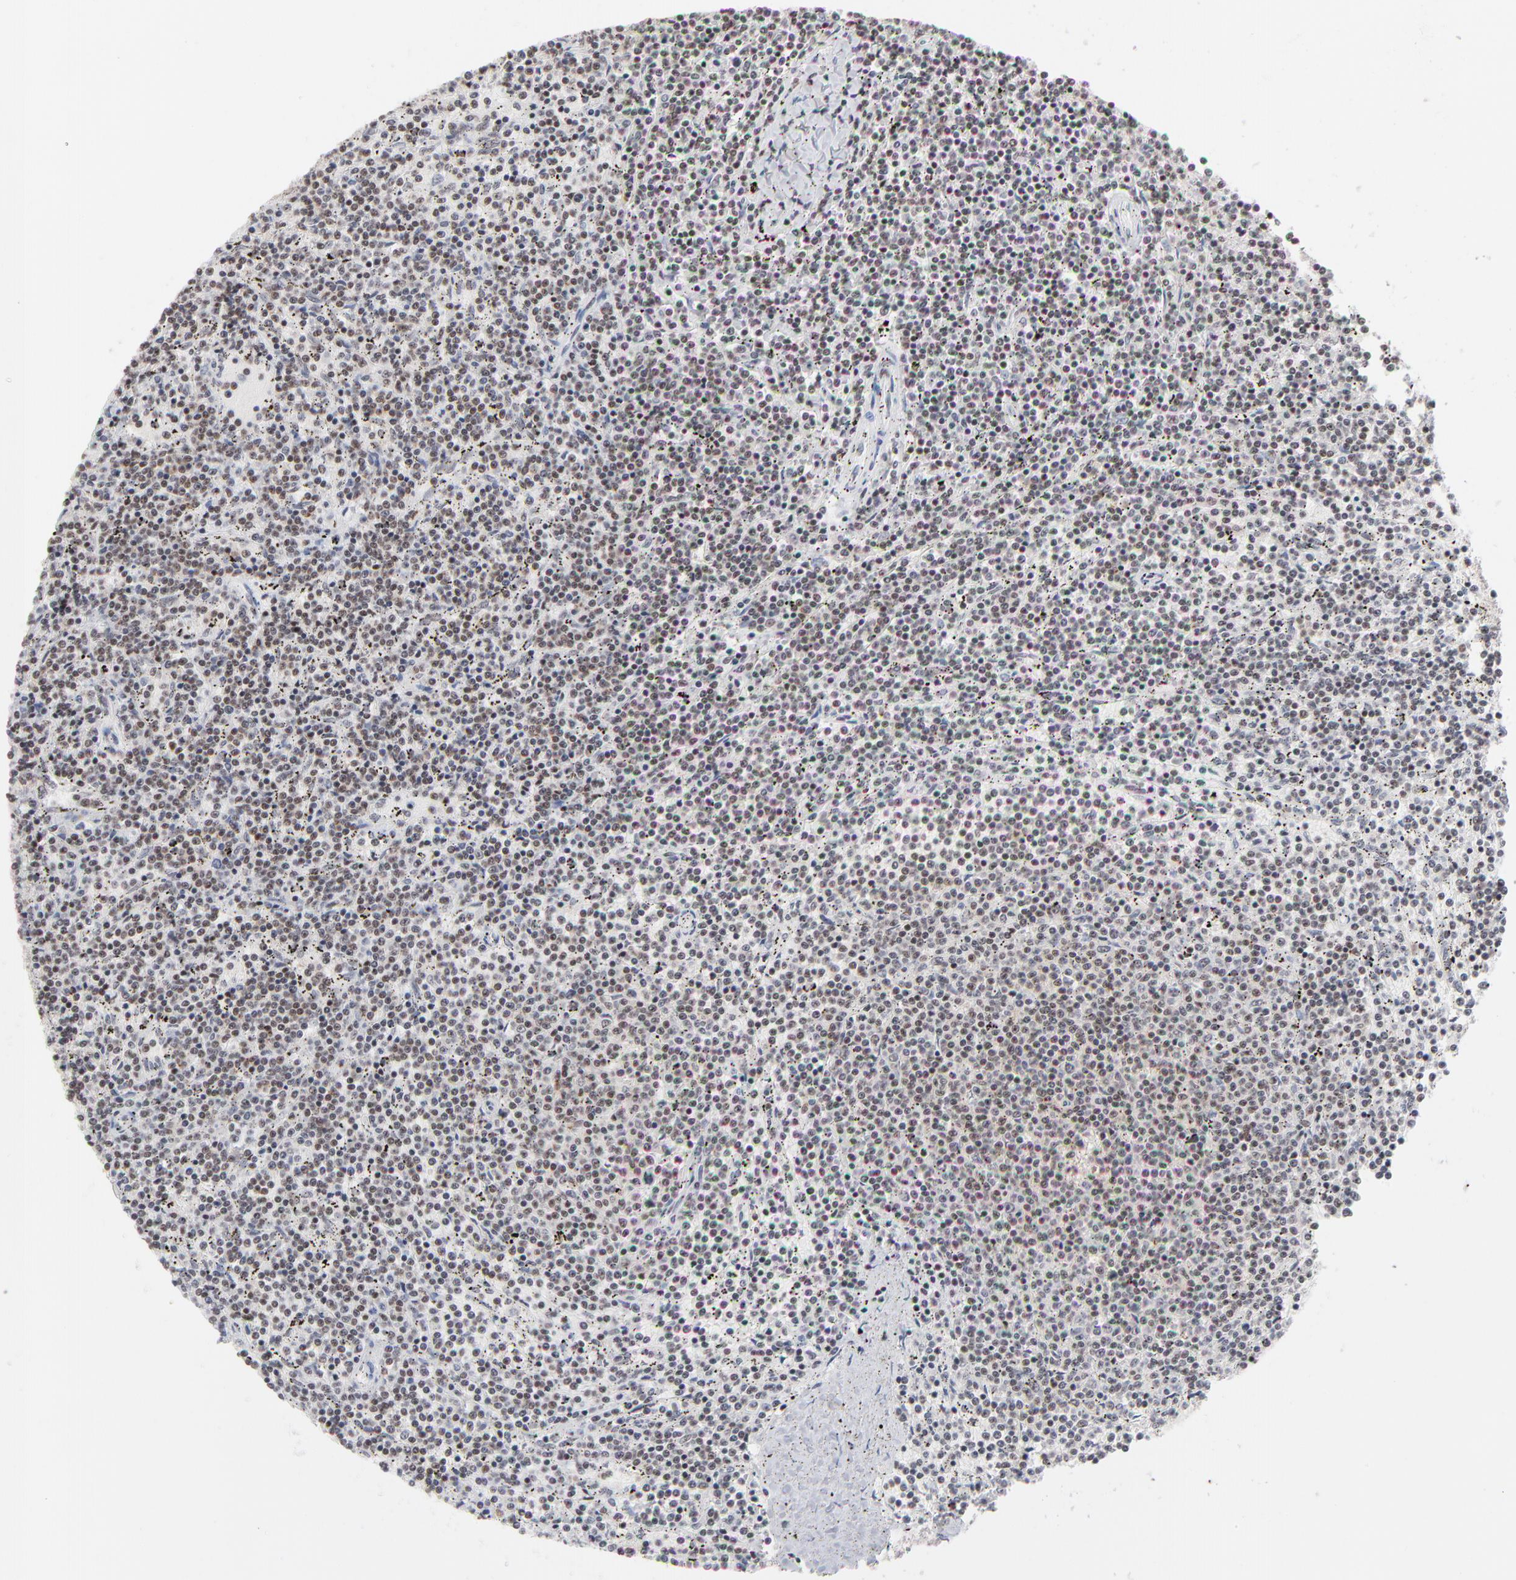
{"staining": {"intensity": "weak", "quantity": "25%-75%", "location": "nuclear"}, "tissue": "lymphoma", "cell_type": "Tumor cells", "image_type": "cancer", "snomed": [{"axis": "morphology", "description": "Malignant lymphoma, non-Hodgkin's type, Low grade"}, {"axis": "topography", "description": "Spleen"}], "caption": "An image of human malignant lymphoma, non-Hodgkin's type (low-grade) stained for a protein exhibits weak nuclear brown staining in tumor cells.", "gene": "ZNF143", "patient": {"sex": "female", "age": 50}}